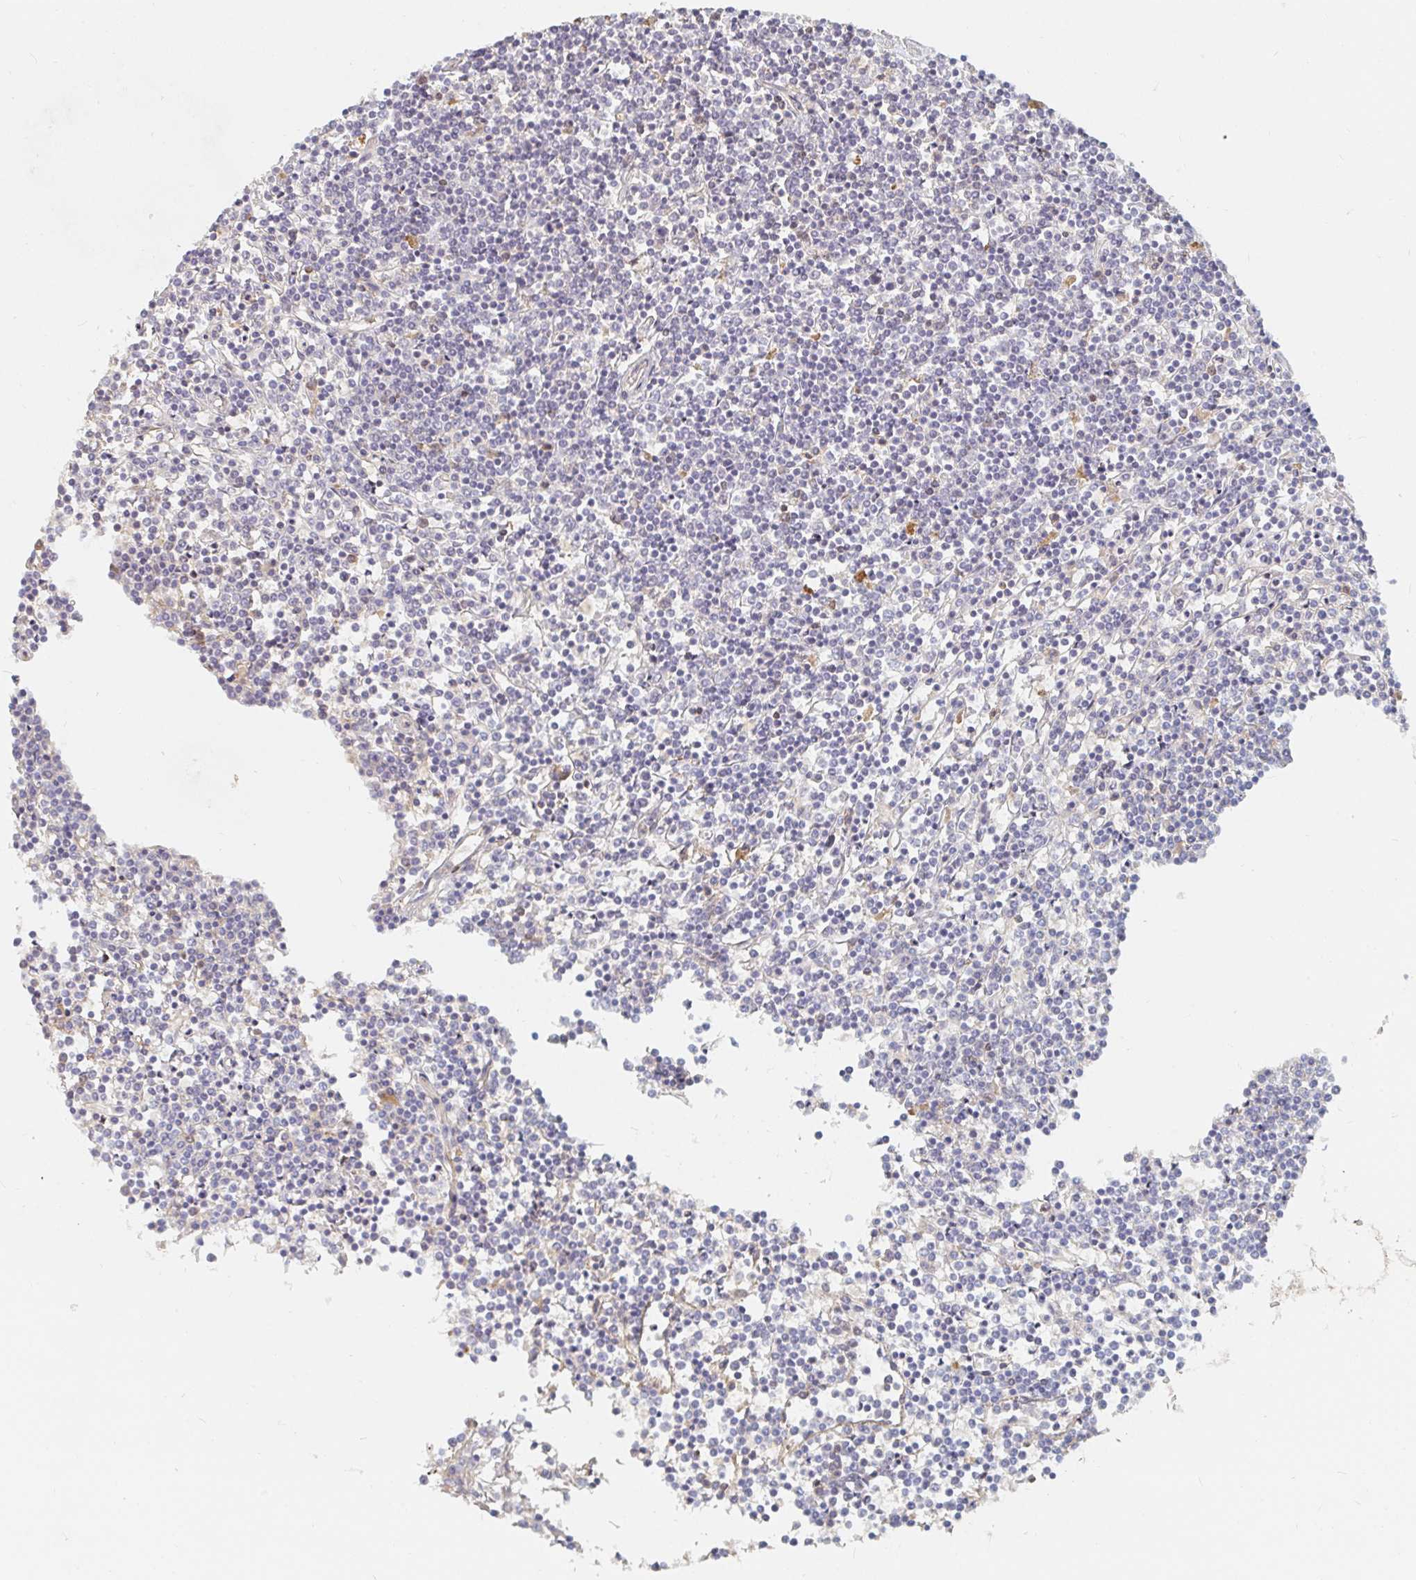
{"staining": {"intensity": "negative", "quantity": "none", "location": "none"}, "tissue": "lymphoma", "cell_type": "Tumor cells", "image_type": "cancer", "snomed": [{"axis": "morphology", "description": "Malignant lymphoma, non-Hodgkin's type, Low grade"}, {"axis": "topography", "description": "Spleen"}], "caption": "Immunohistochemistry (IHC) of lymphoma displays no expression in tumor cells.", "gene": "NME9", "patient": {"sex": "female", "age": 19}}